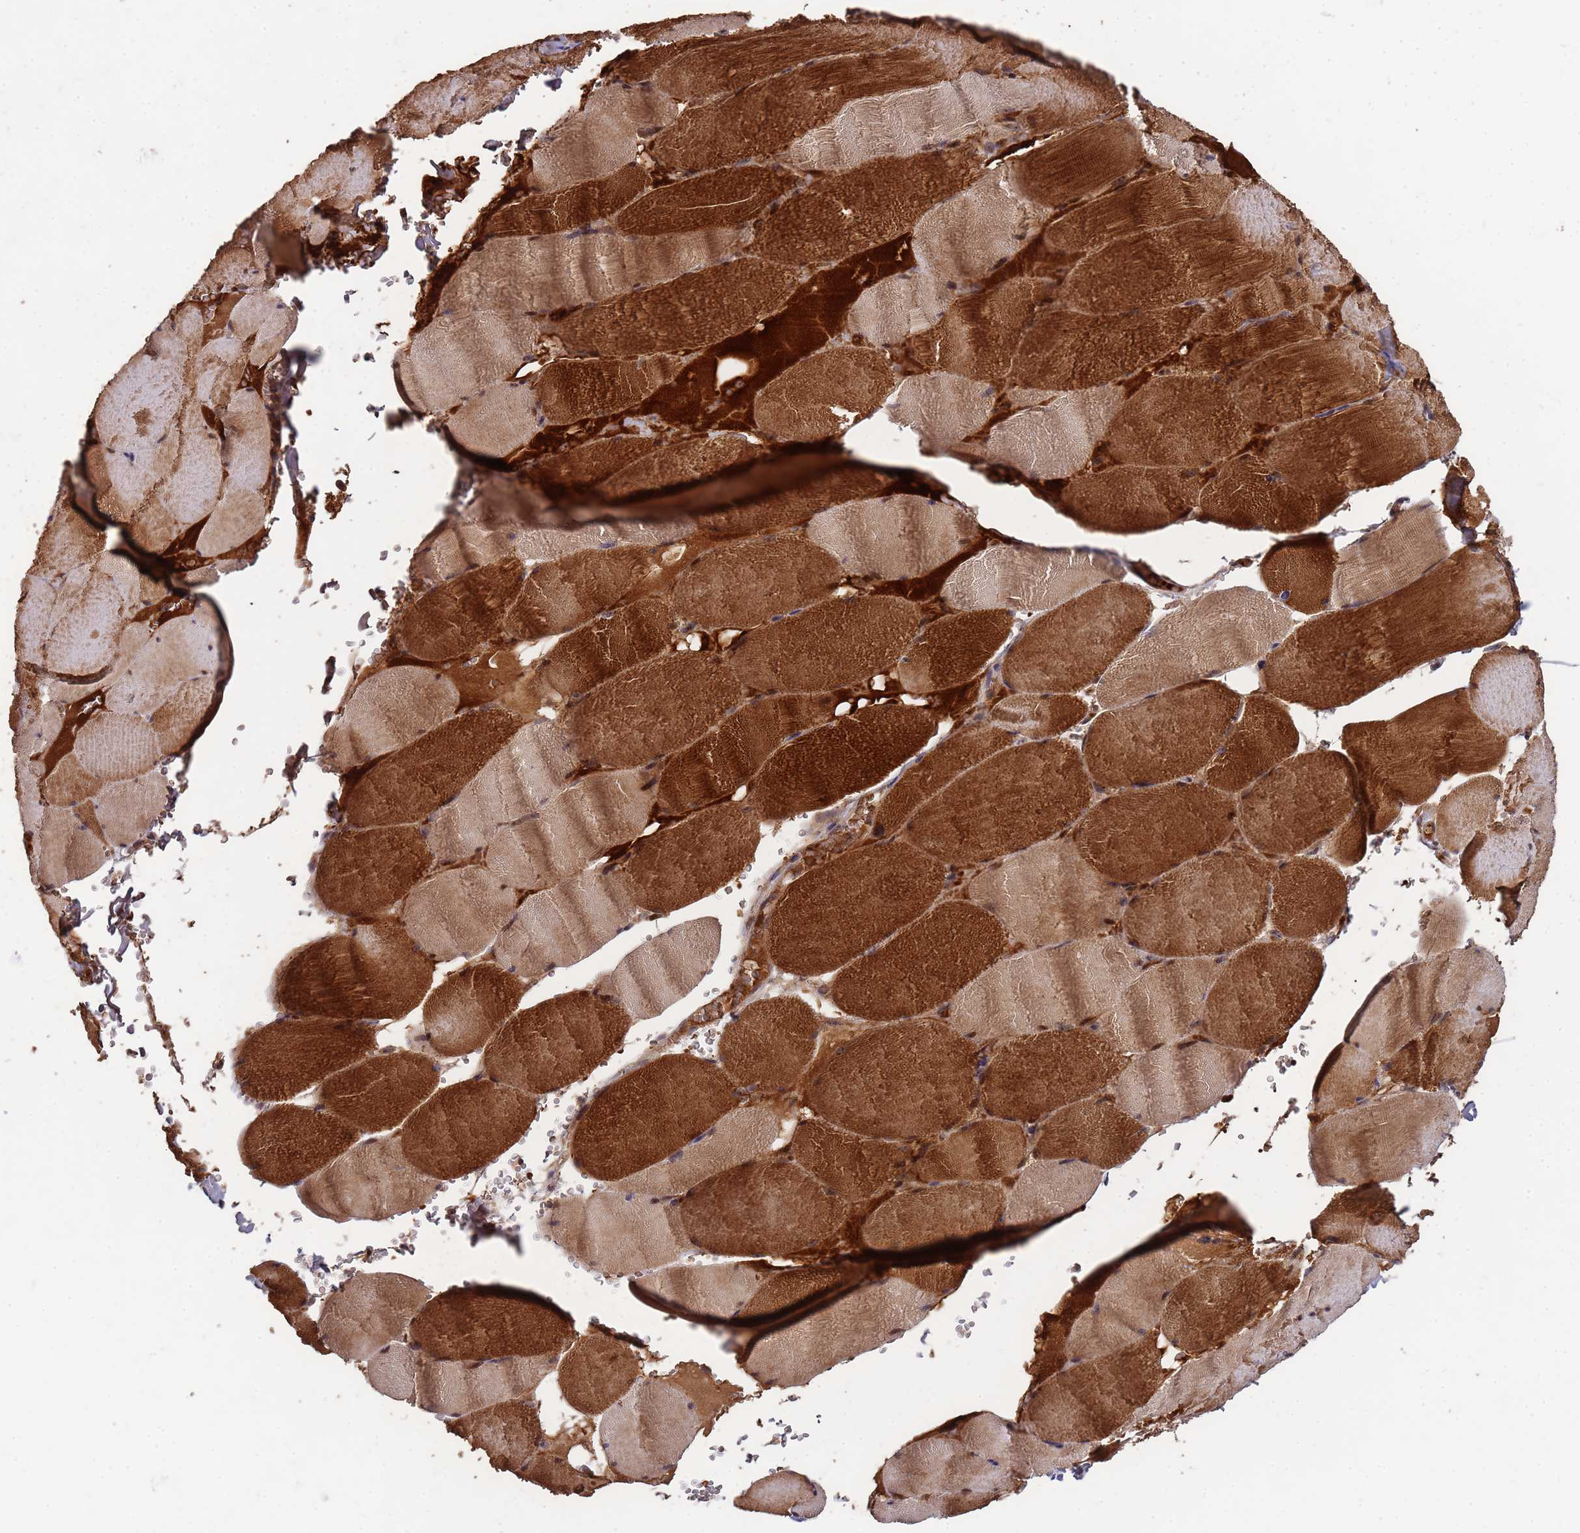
{"staining": {"intensity": "strong", "quantity": ">75%", "location": "cytoplasmic/membranous"}, "tissue": "skeletal muscle", "cell_type": "Myocytes", "image_type": "normal", "snomed": [{"axis": "morphology", "description": "Normal tissue, NOS"}, {"axis": "topography", "description": "Skeletal muscle"}, {"axis": "topography", "description": "Head-Neck"}], "caption": "Immunohistochemistry (DAB) staining of normal skeletal muscle exhibits strong cytoplasmic/membranous protein staining in approximately >75% of myocytes. The staining was performed using DAB, with brown indicating positive protein expression. Nuclei are stained blue with hematoxylin.", "gene": "CCDC184", "patient": {"sex": "male", "age": 66}}